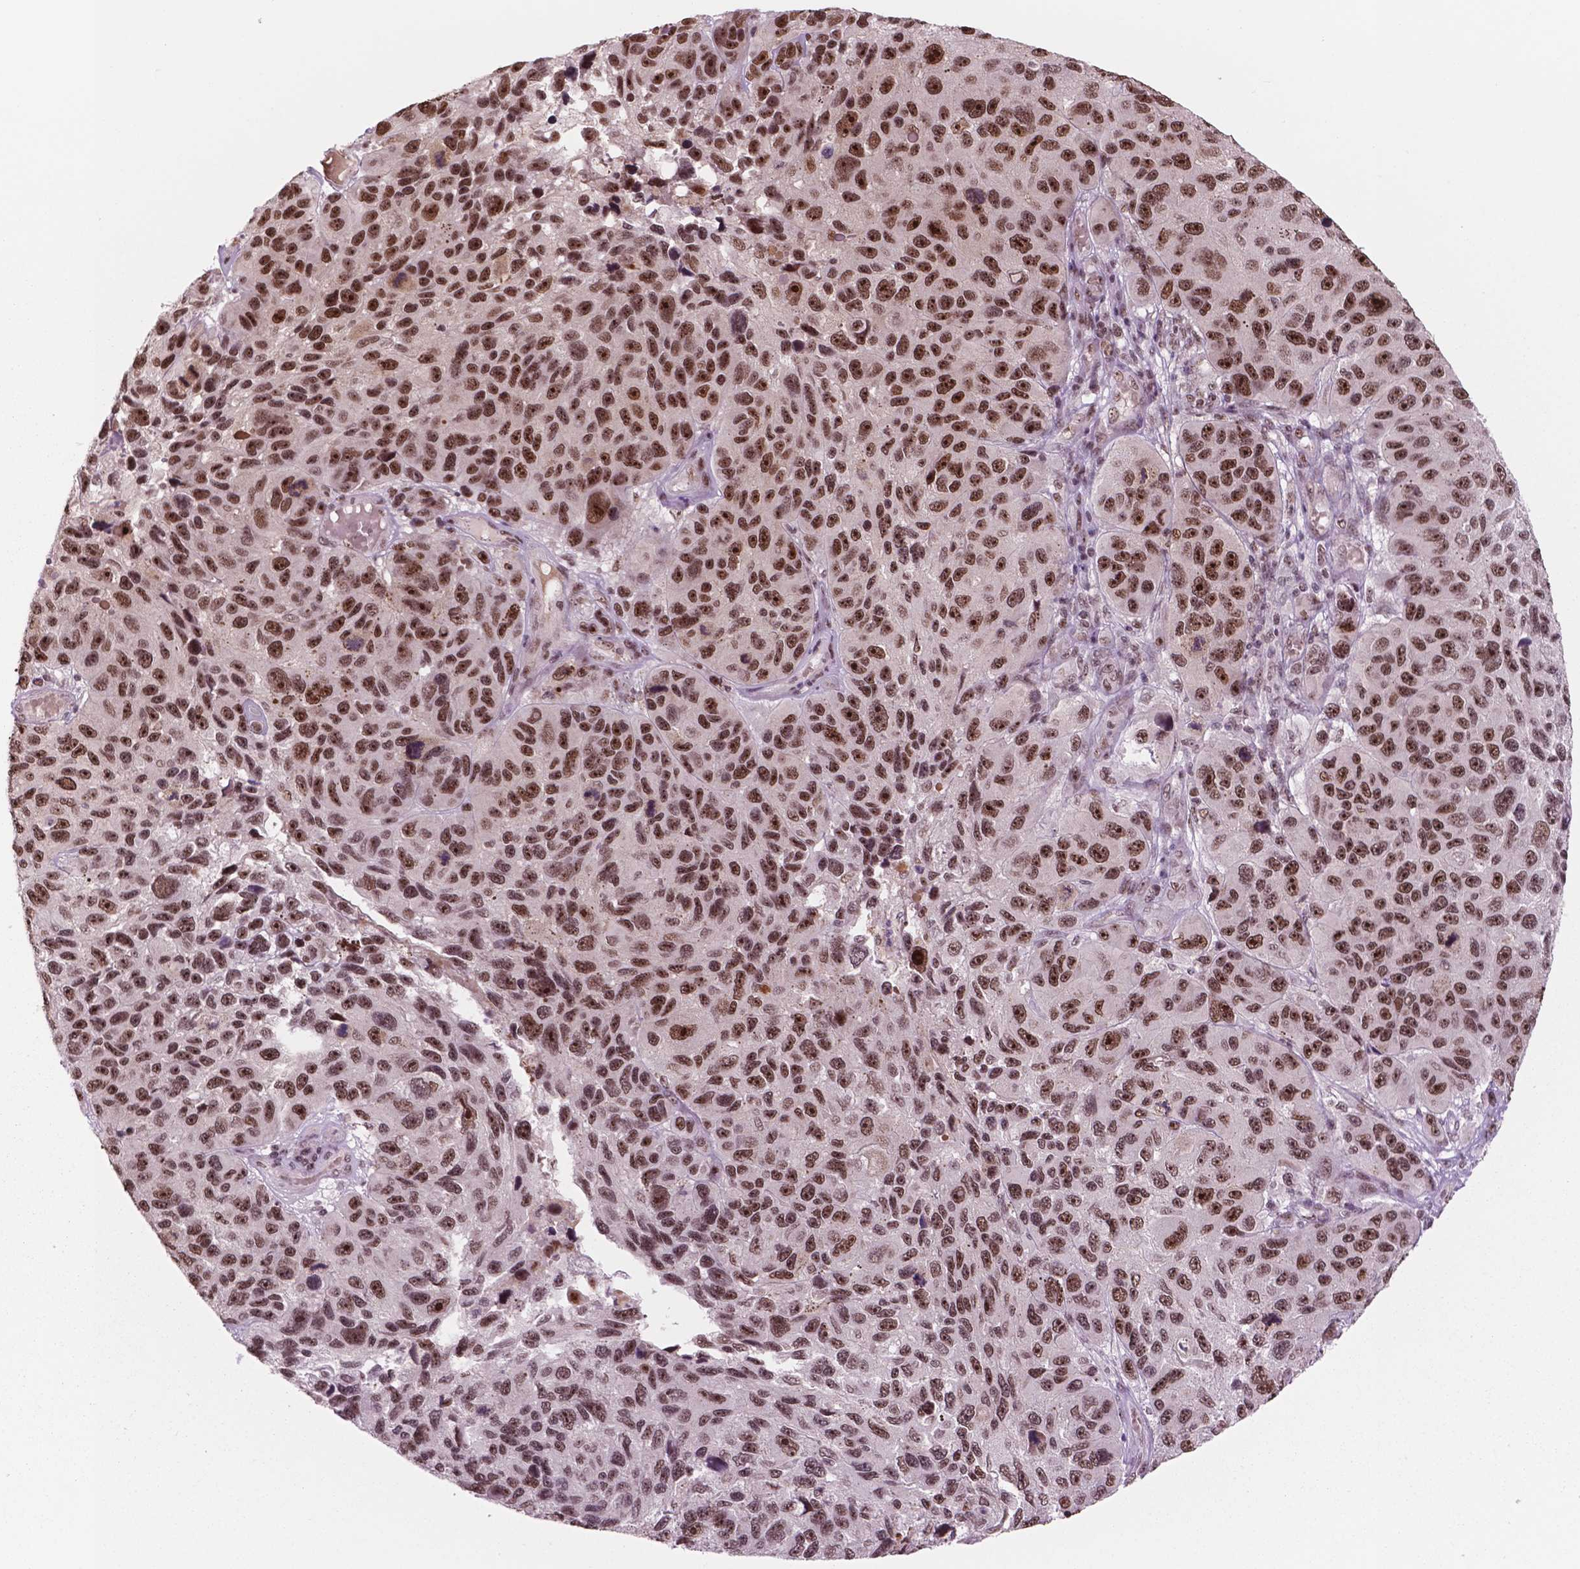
{"staining": {"intensity": "strong", "quantity": ">75%", "location": "nuclear"}, "tissue": "melanoma", "cell_type": "Tumor cells", "image_type": "cancer", "snomed": [{"axis": "morphology", "description": "Malignant melanoma, NOS"}, {"axis": "topography", "description": "Skin"}], "caption": "Tumor cells display high levels of strong nuclear positivity in about >75% of cells in human melanoma. (Stains: DAB (3,3'-diaminobenzidine) in brown, nuclei in blue, Microscopy: brightfield microscopy at high magnification).", "gene": "POLR2E", "patient": {"sex": "male", "age": 53}}